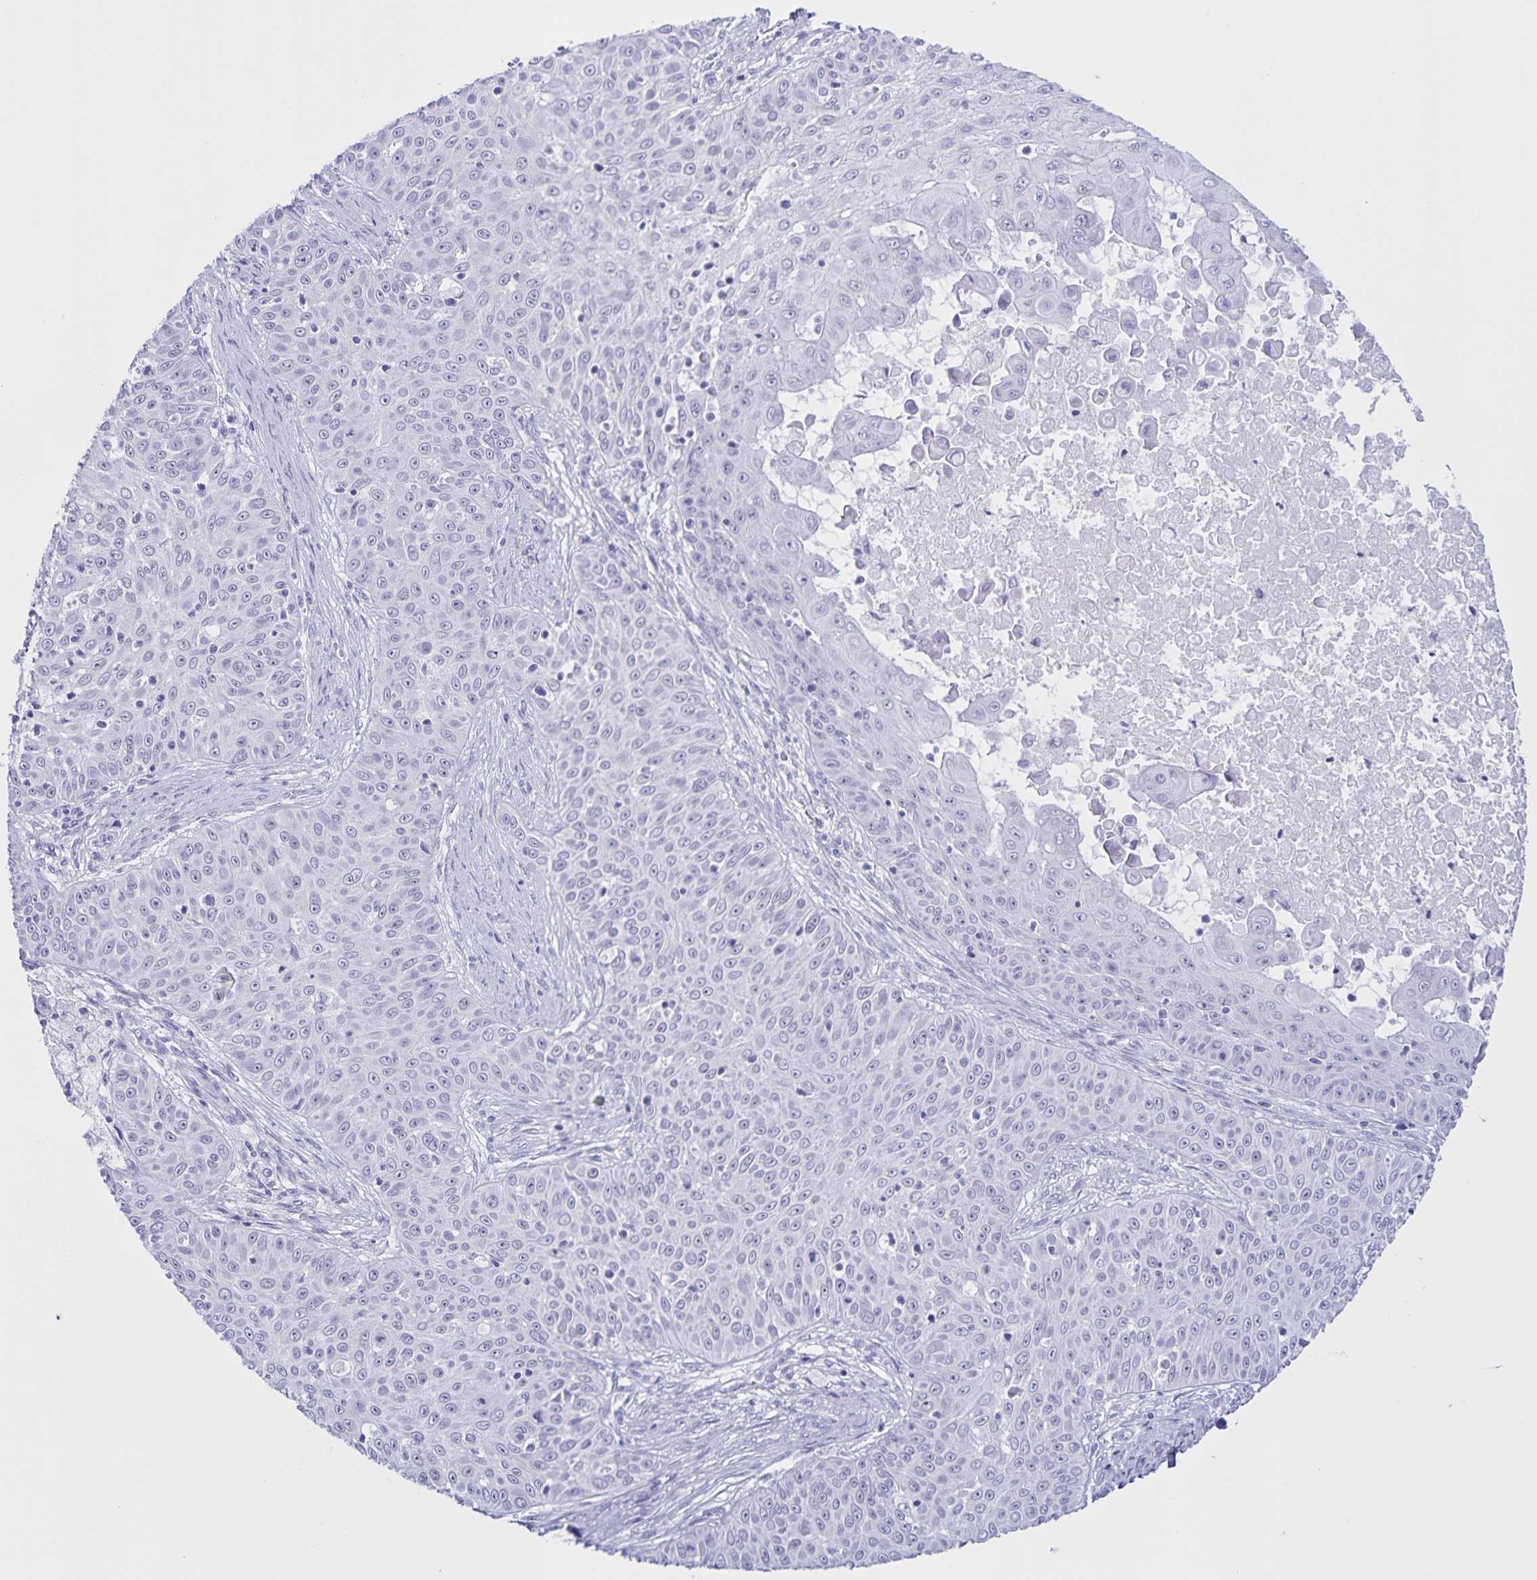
{"staining": {"intensity": "negative", "quantity": "none", "location": "none"}, "tissue": "skin cancer", "cell_type": "Tumor cells", "image_type": "cancer", "snomed": [{"axis": "morphology", "description": "Squamous cell carcinoma, NOS"}, {"axis": "topography", "description": "Skin"}], "caption": "Immunohistochemical staining of human skin cancer shows no significant positivity in tumor cells. (DAB (3,3'-diaminobenzidine) immunohistochemistry (IHC) with hematoxylin counter stain).", "gene": "FAM170A", "patient": {"sex": "male", "age": 82}}